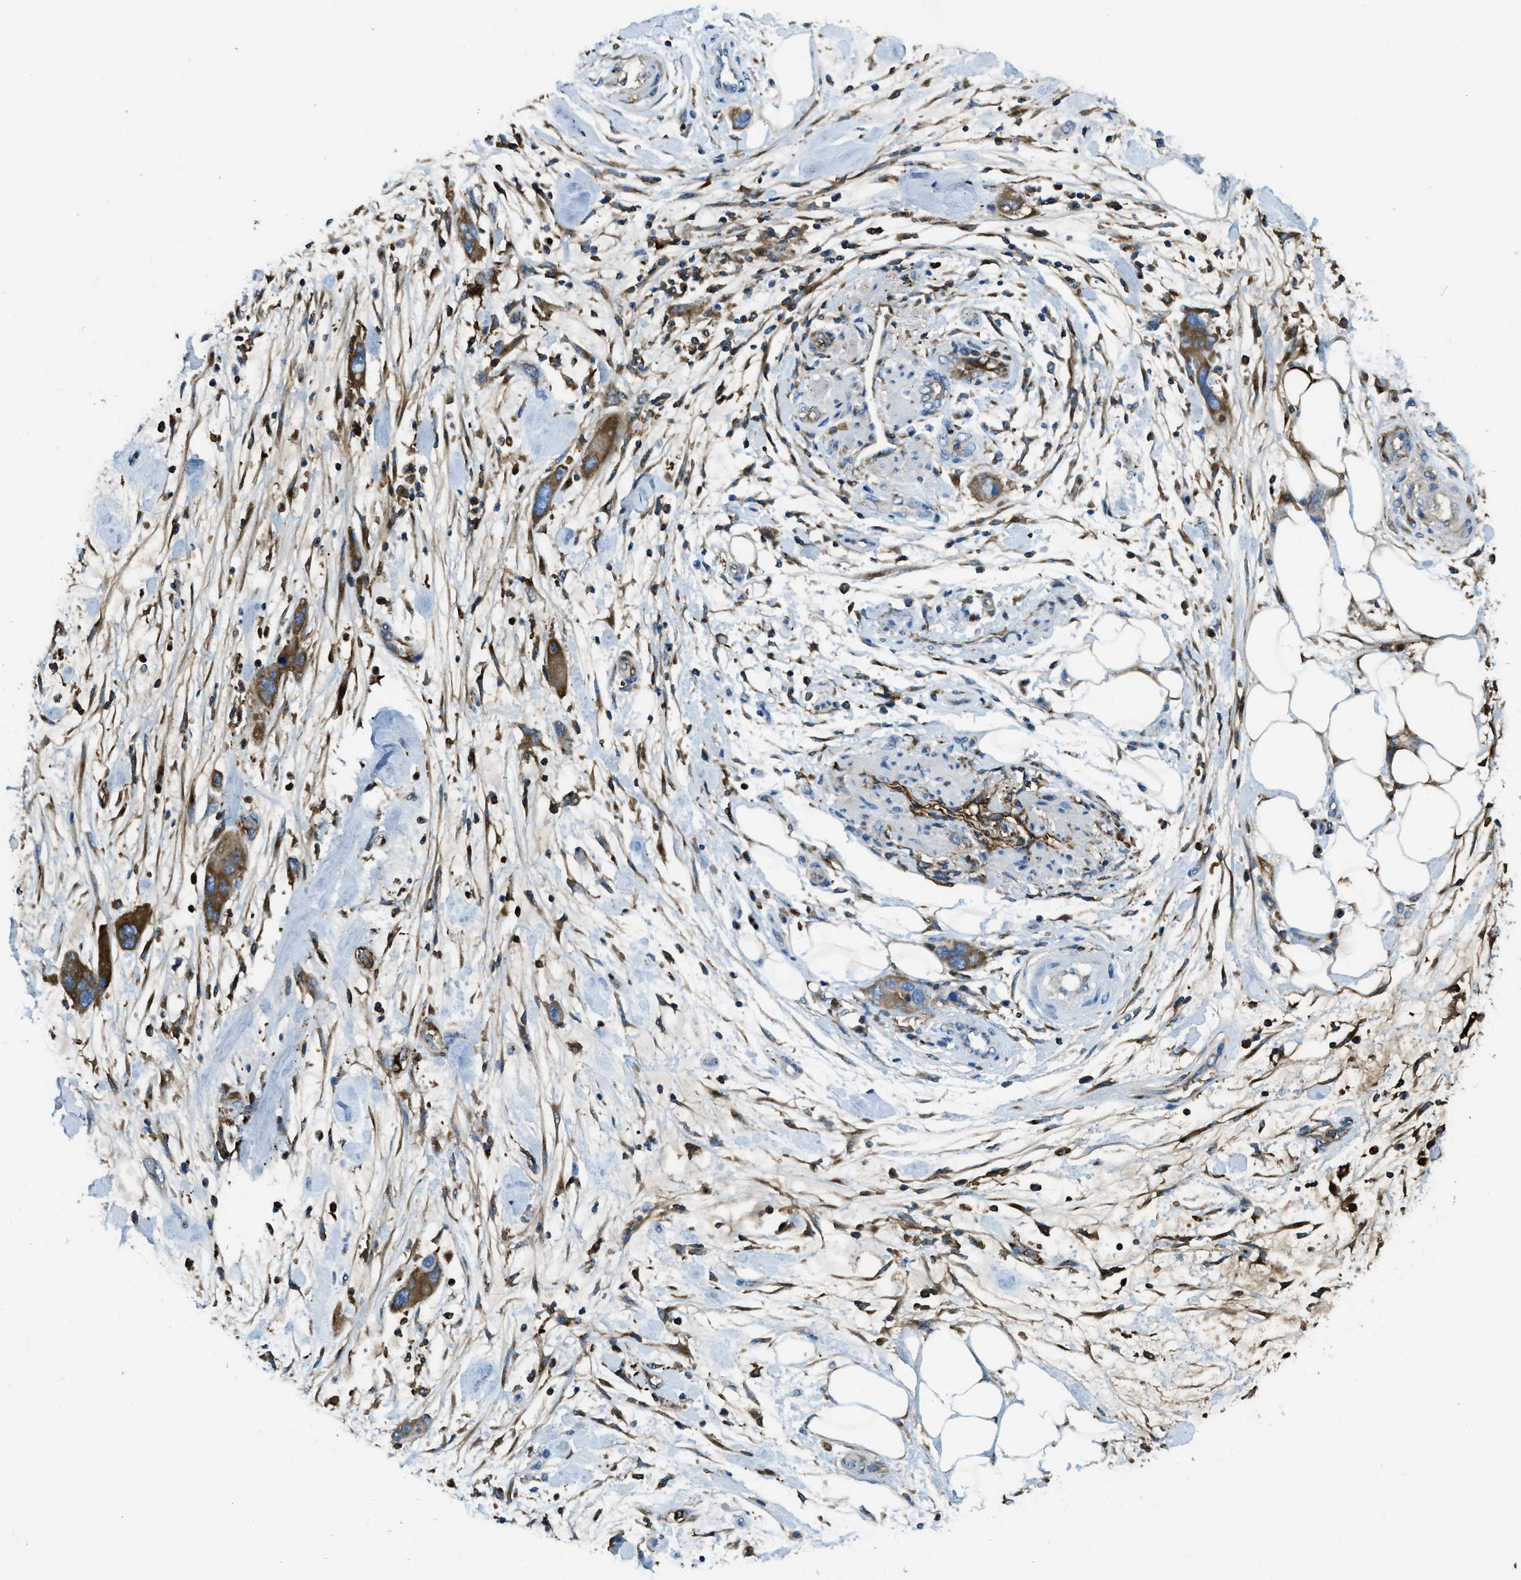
{"staining": {"intensity": "moderate", "quantity": ">75%", "location": "cytoplasmic/membranous"}, "tissue": "pancreatic cancer", "cell_type": "Tumor cells", "image_type": "cancer", "snomed": [{"axis": "morphology", "description": "Normal tissue, NOS"}, {"axis": "morphology", "description": "Adenocarcinoma, NOS"}, {"axis": "topography", "description": "Pancreas"}], "caption": "The histopathology image reveals staining of pancreatic cancer (adenocarcinoma), revealing moderate cytoplasmic/membranous protein positivity (brown color) within tumor cells. Nuclei are stained in blue.", "gene": "TRIM59", "patient": {"sex": "female", "age": 71}}